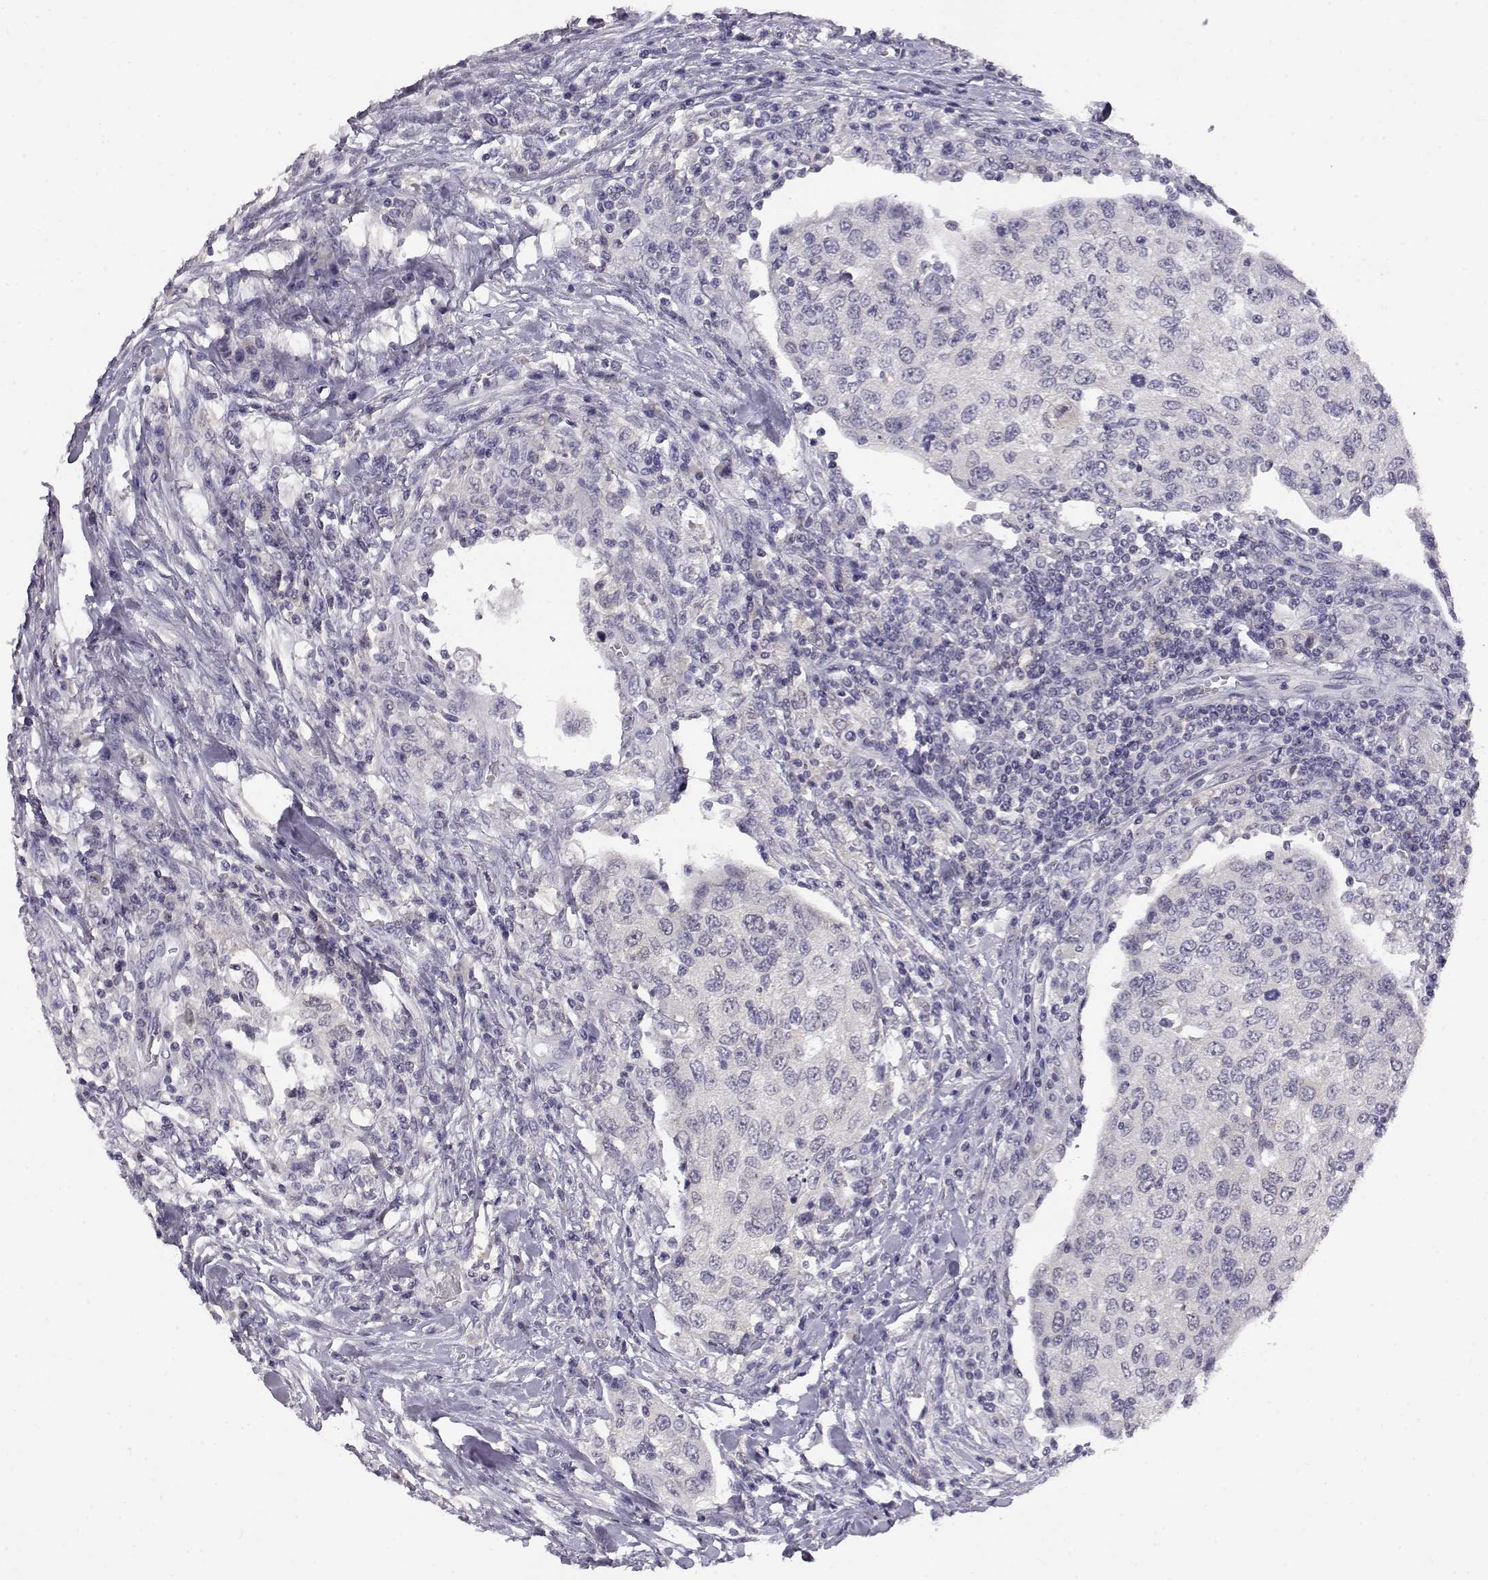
{"staining": {"intensity": "negative", "quantity": "none", "location": "none"}, "tissue": "urothelial cancer", "cell_type": "Tumor cells", "image_type": "cancer", "snomed": [{"axis": "morphology", "description": "Urothelial carcinoma, High grade"}, {"axis": "topography", "description": "Urinary bladder"}], "caption": "Immunohistochemistry of human urothelial carcinoma (high-grade) reveals no staining in tumor cells.", "gene": "AKR1B1", "patient": {"sex": "female", "age": 78}}